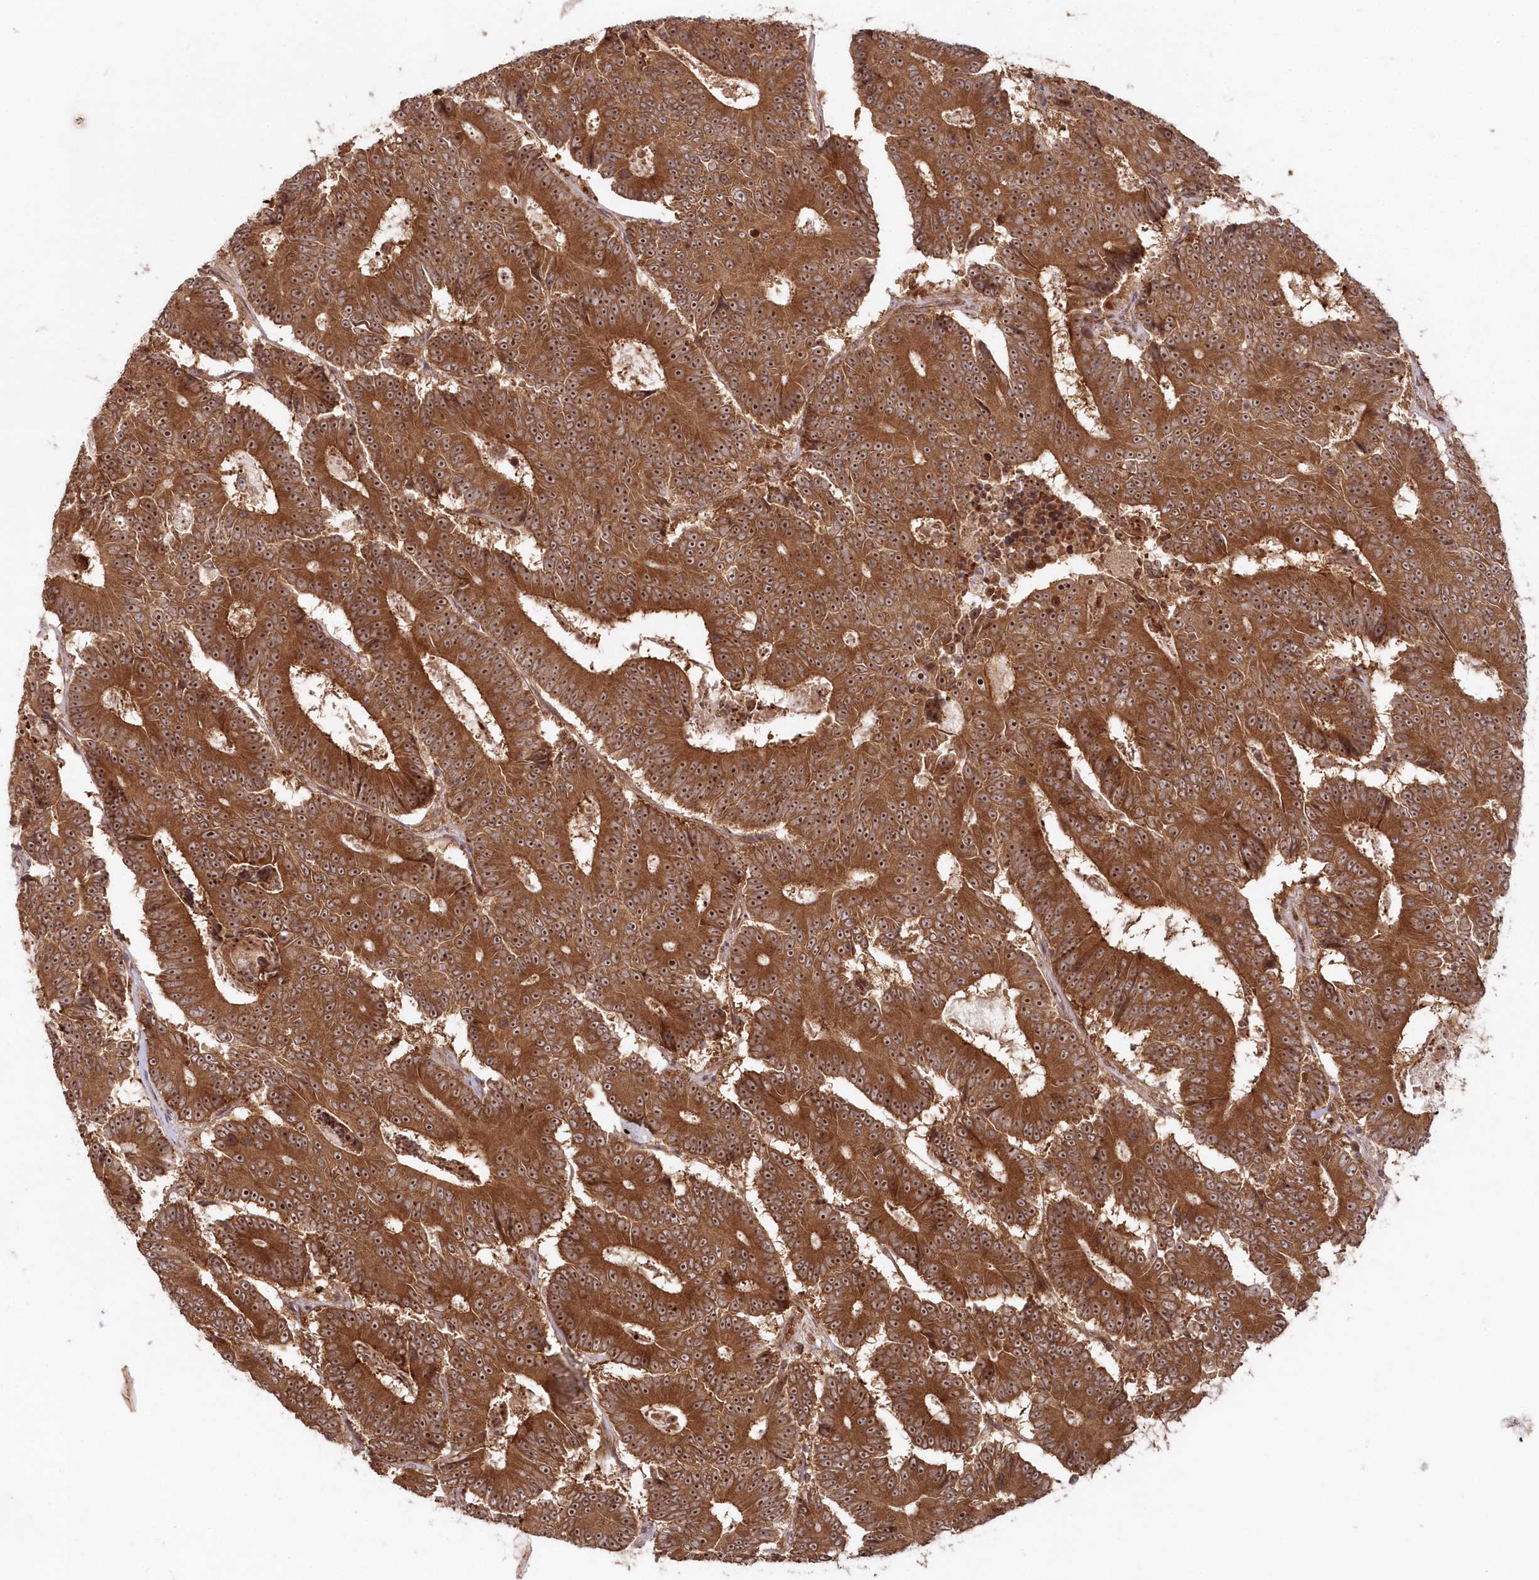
{"staining": {"intensity": "strong", "quantity": ">75%", "location": "cytoplasmic/membranous,nuclear"}, "tissue": "colorectal cancer", "cell_type": "Tumor cells", "image_type": "cancer", "snomed": [{"axis": "morphology", "description": "Adenocarcinoma, NOS"}, {"axis": "topography", "description": "Colon"}], "caption": "Immunohistochemical staining of colorectal adenocarcinoma displays high levels of strong cytoplasmic/membranous and nuclear protein positivity in about >75% of tumor cells. The protein of interest is stained brown, and the nuclei are stained in blue (DAB (3,3'-diaminobenzidine) IHC with brightfield microscopy, high magnification).", "gene": "SERINC1", "patient": {"sex": "male", "age": 83}}